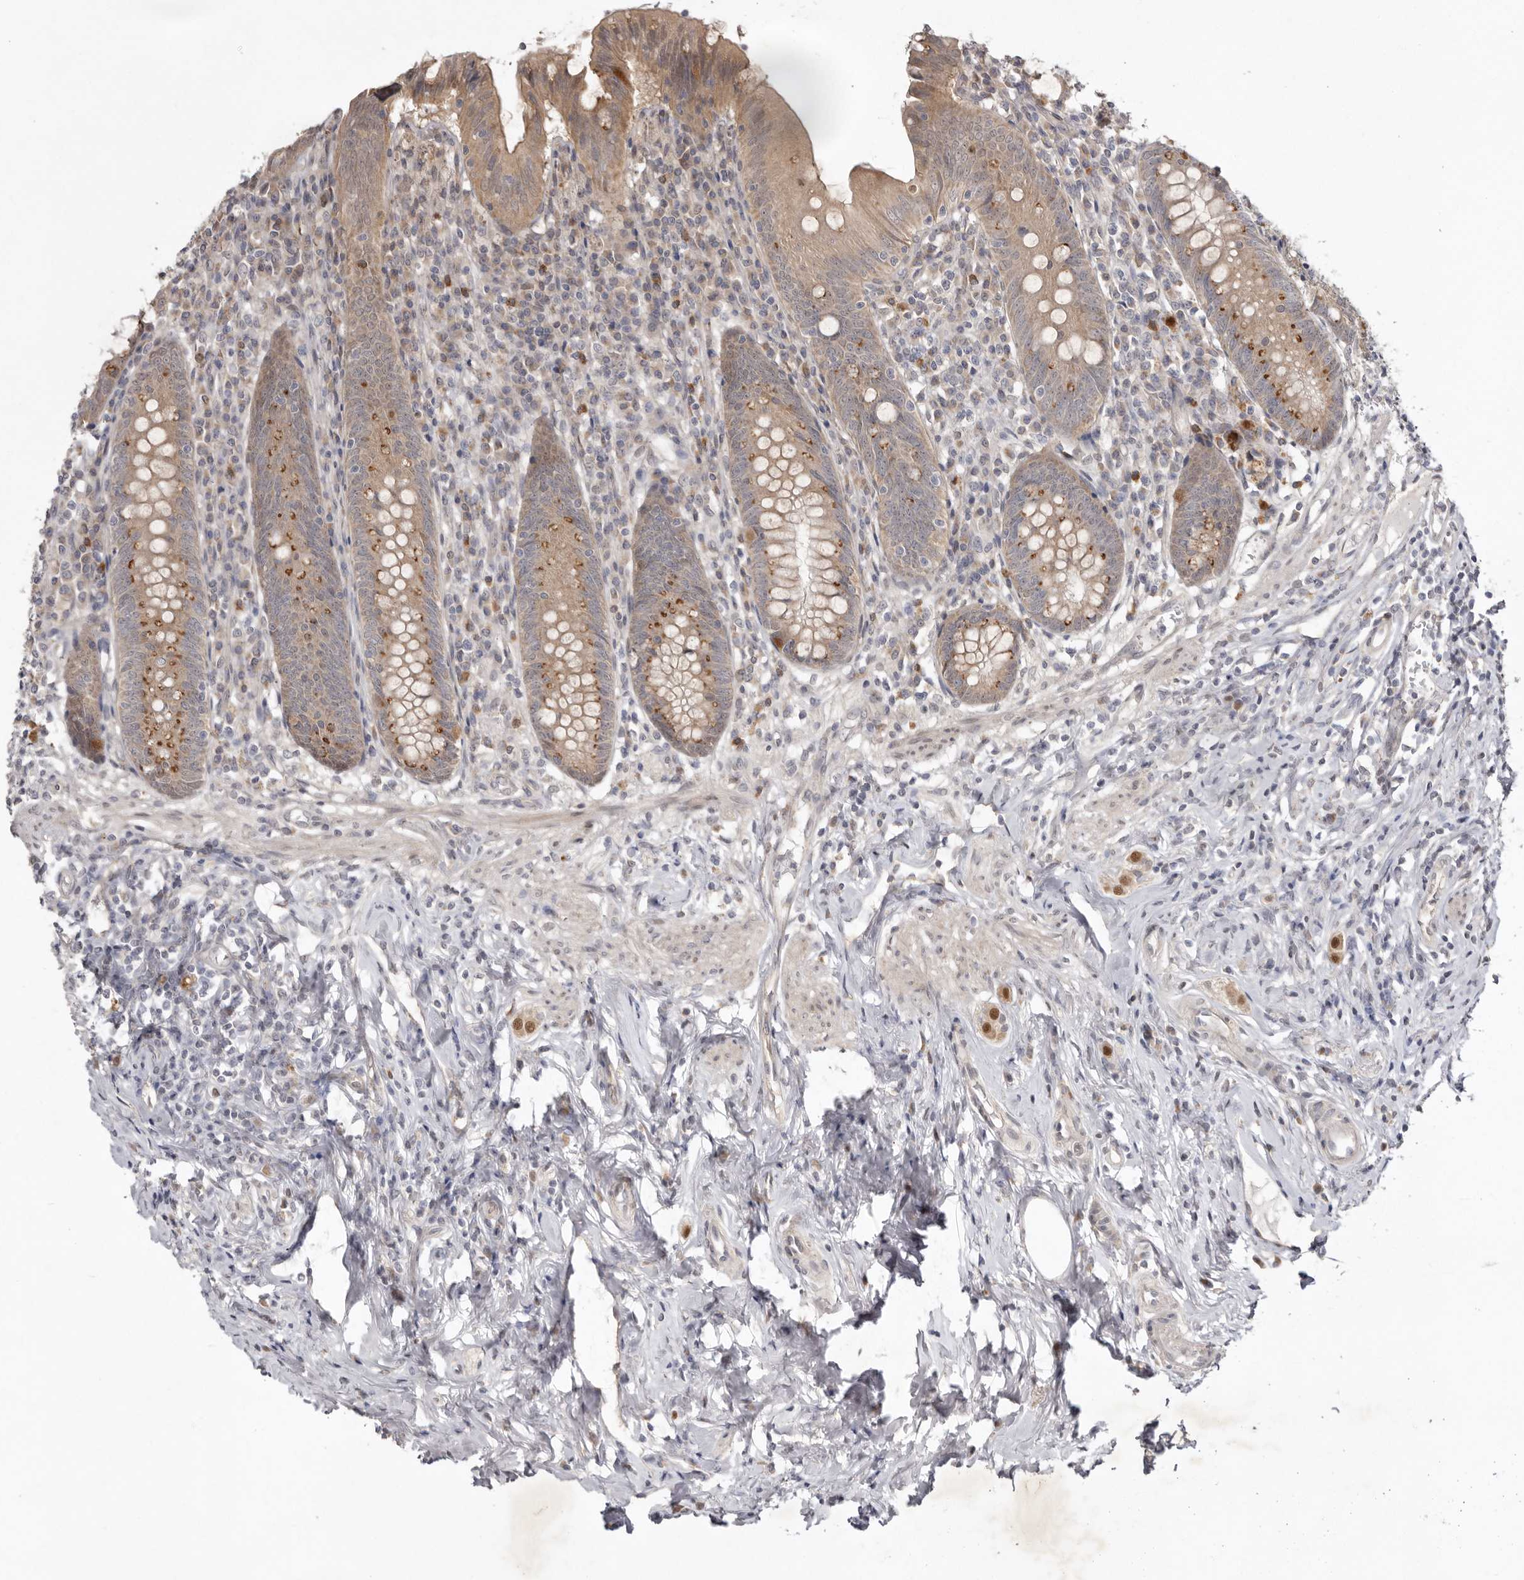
{"staining": {"intensity": "moderate", "quantity": ">75%", "location": "cytoplasmic/membranous"}, "tissue": "appendix", "cell_type": "Glandular cells", "image_type": "normal", "snomed": [{"axis": "morphology", "description": "Normal tissue, NOS"}, {"axis": "topography", "description": "Appendix"}], "caption": "Brown immunohistochemical staining in unremarkable appendix shows moderate cytoplasmic/membranous positivity in approximately >75% of glandular cells.", "gene": "NSUN4", "patient": {"sex": "female", "age": 54}}